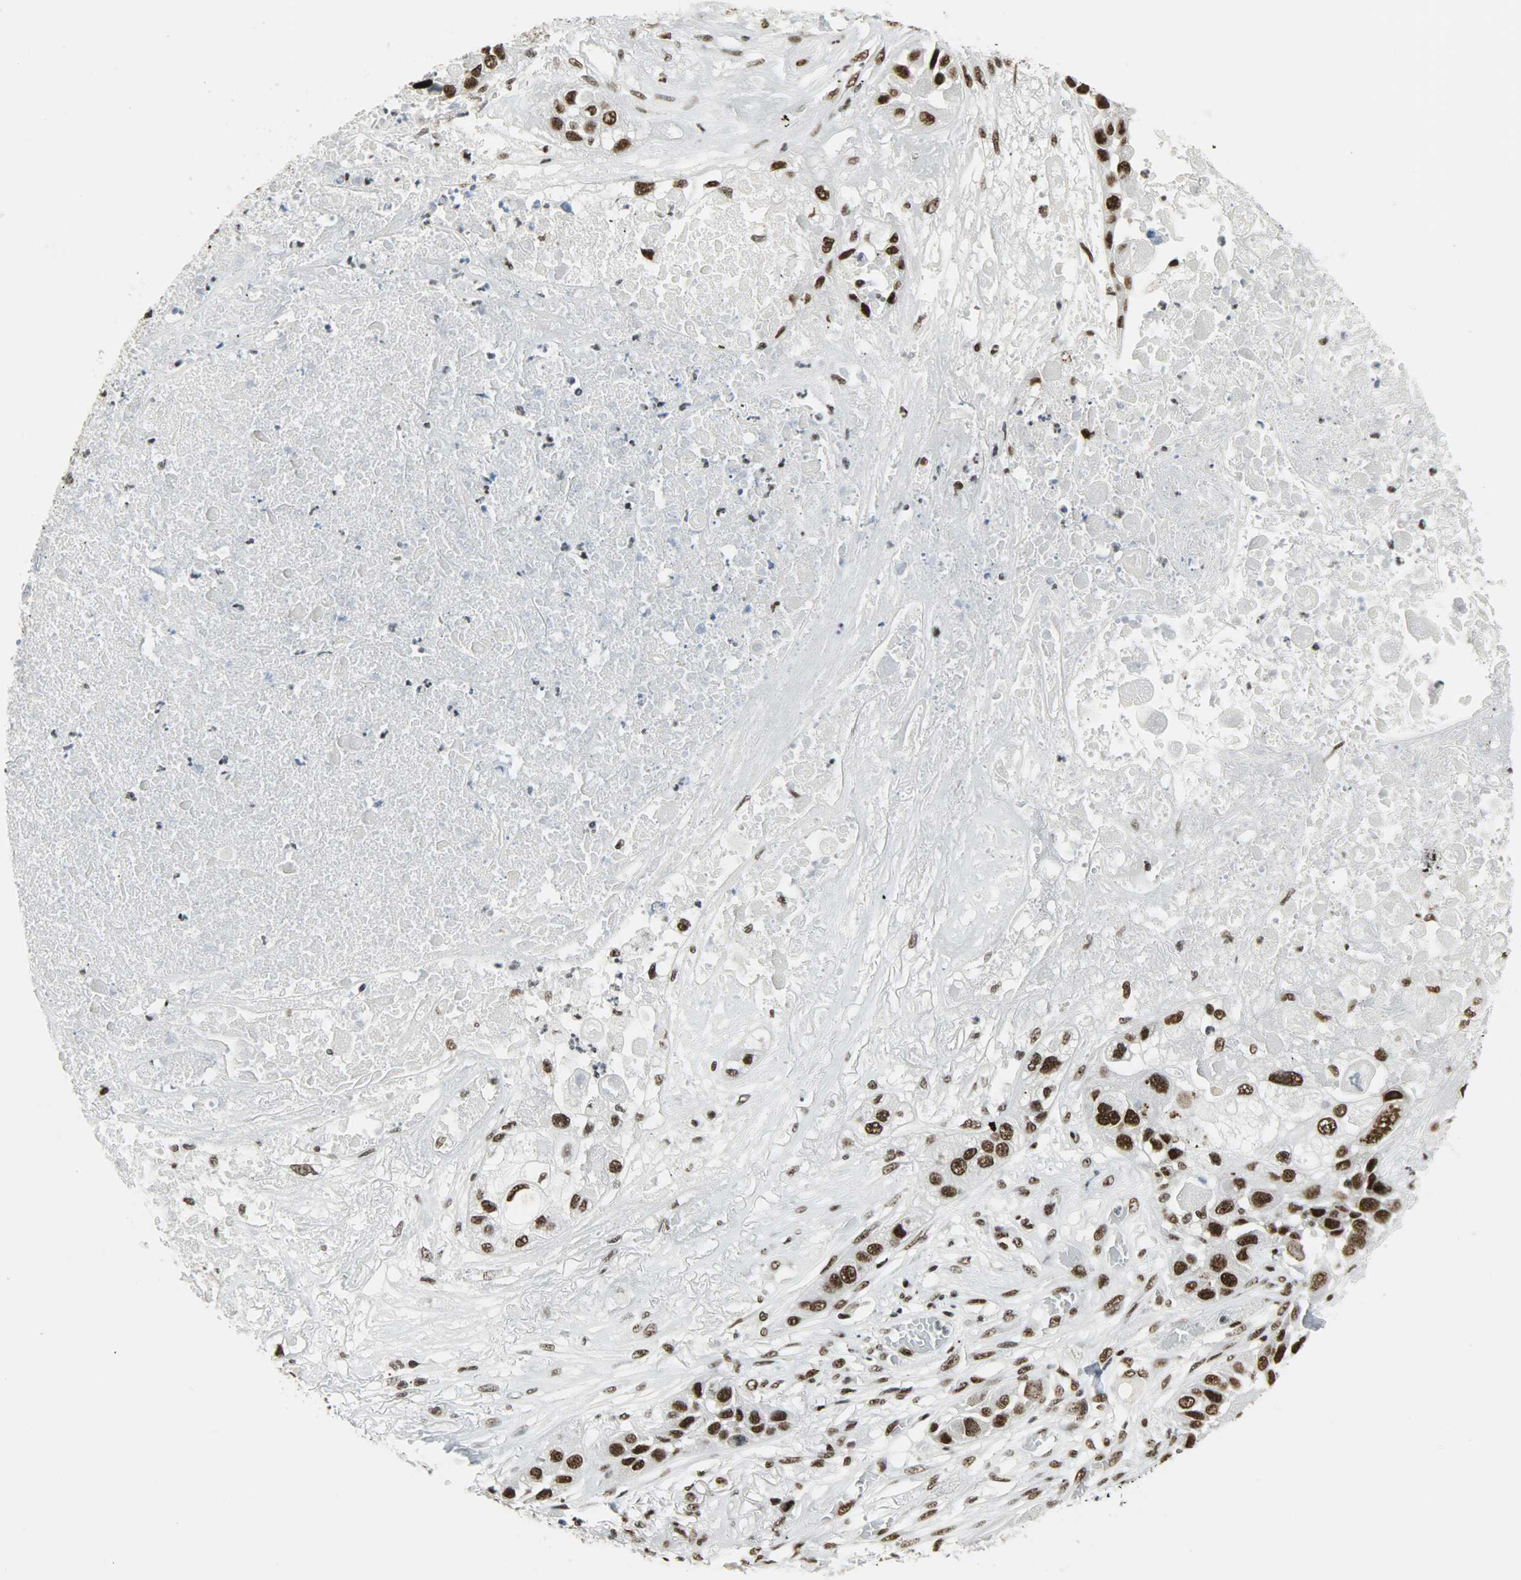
{"staining": {"intensity": "strong", "quantity": ">75%", "location": "nuclear"}, "tissue": "lung cancer", "cell_type": "Tumor cells", "image_type": "cancer", "snomed": [{"axis": "morphology", "description": "Squamous cell carcinoma, NOS"}, {"axis": "topography", "description": "Lung"}], "caption": "About >75% of tumor cells in lung cancer show strong nuclear protein expression as visualized by brown immunohistochemical staining.", "gene": "SNRPA", "patient": {"sex": "male", "age": 71}}